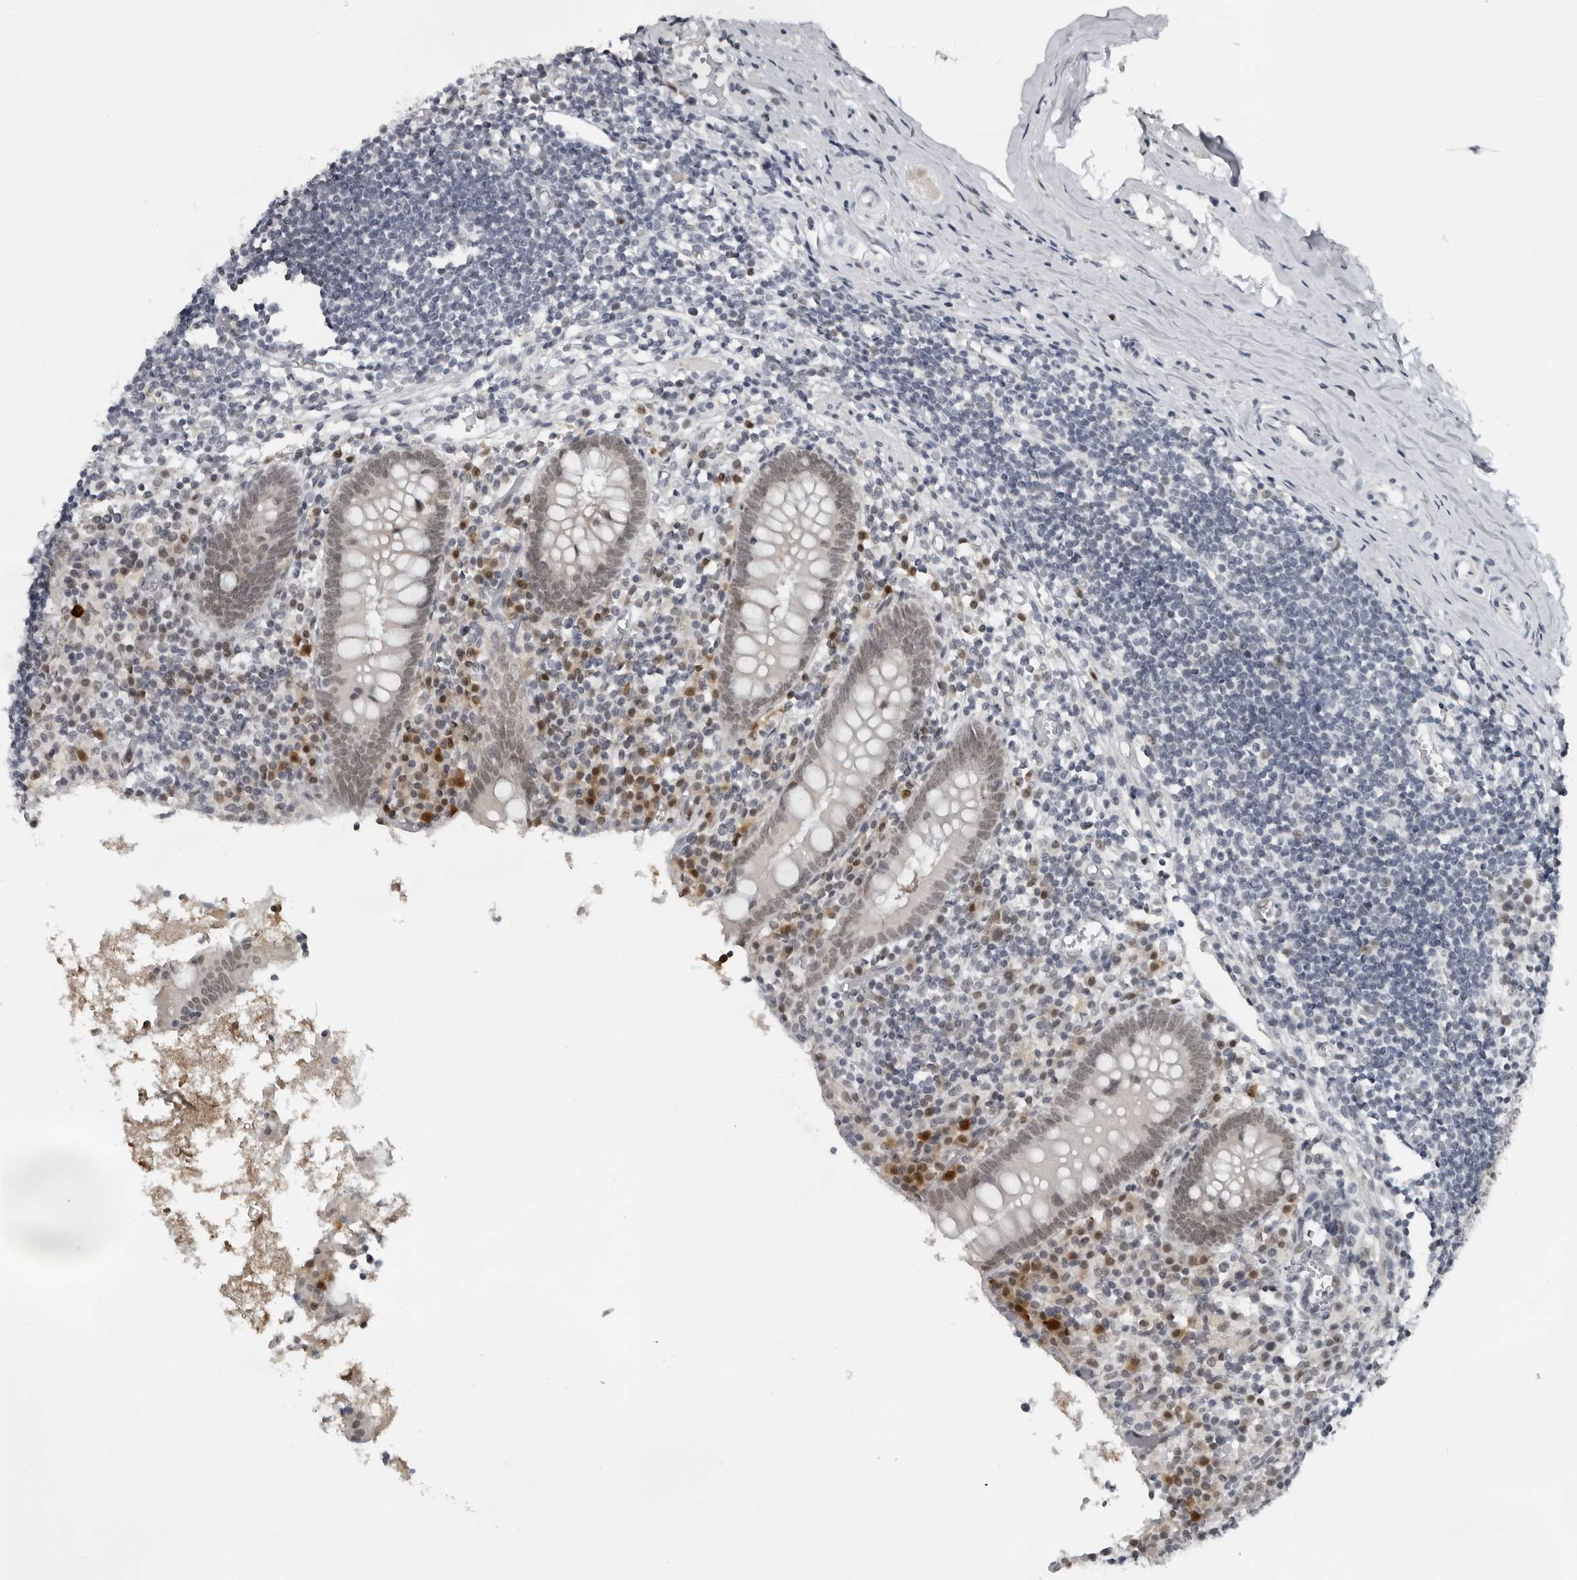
{"staining": {"intensity": "weak", "quantity": "<25%", "location": "nuclear"}, "tissue": "appendix", "cell_type": "Glandular cells", "image_type": "normal", "snomed": [{"axis": "morphology", "description": "Normal tissue, NOS"}, {"axis": "topography", "description": "Appendix"}], "caption": "Glandular cells show no significant protein positivity in normal appendix. (Brightfield microscopy of DAB immunohistochemistry at high magnification).", "gene": "PPP1R42", "patient": {"sex": "female", "age": 17}}